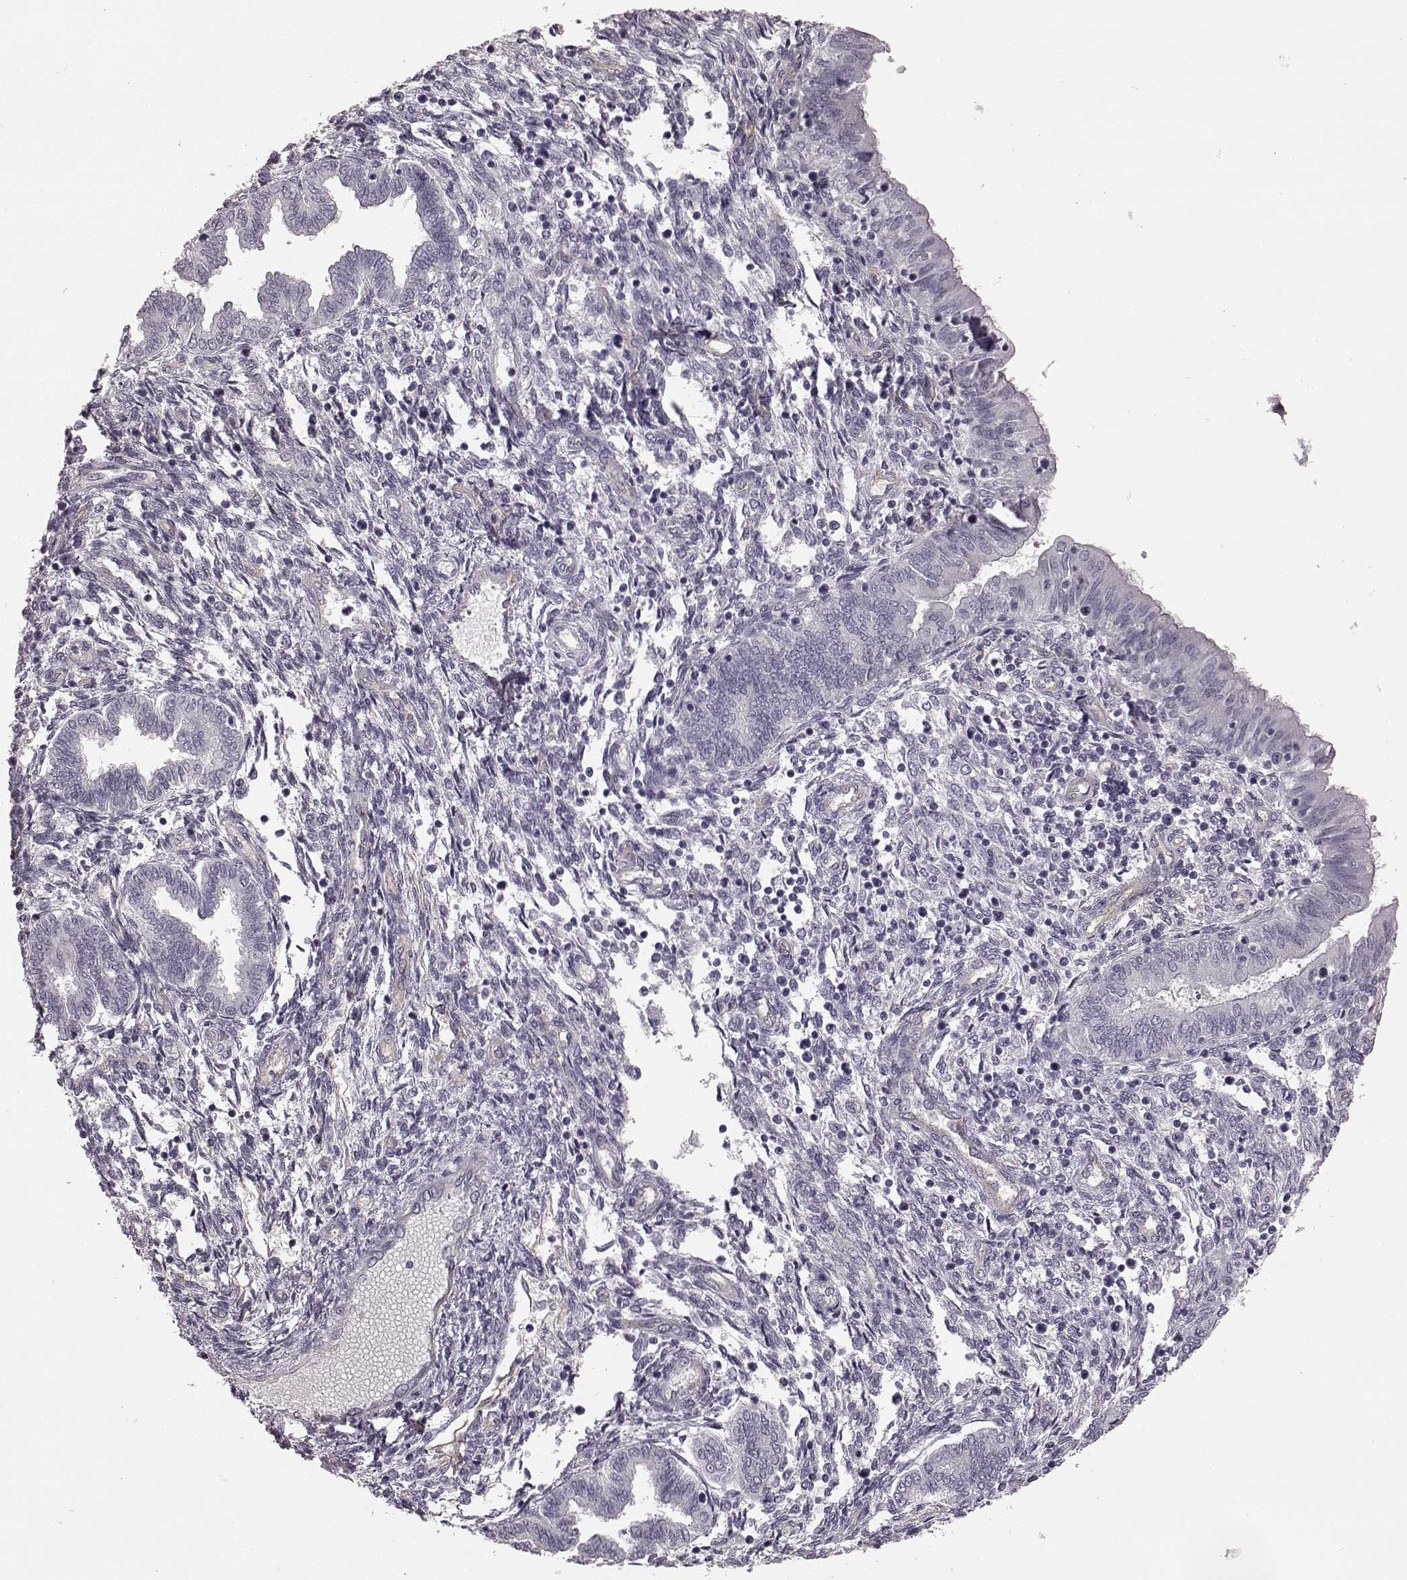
{"staining": {"intensity": "negative", "quantity": "none", "location": "none"}, "tissue": "endometrium", "cell_type": "Cells in endometrial stroma", "image_type": "normal", "snomed": [{"axis": "morphology", "description": "Normal tissue, NOS"}, {"axis": "topography", "description": "Endometrium"}], "caption": "An image of human endometrium is negative for staining in cells in endometrial stroma.", "gene": "EIF4E1B", "patient": {"sex": "female", "age": 42}}